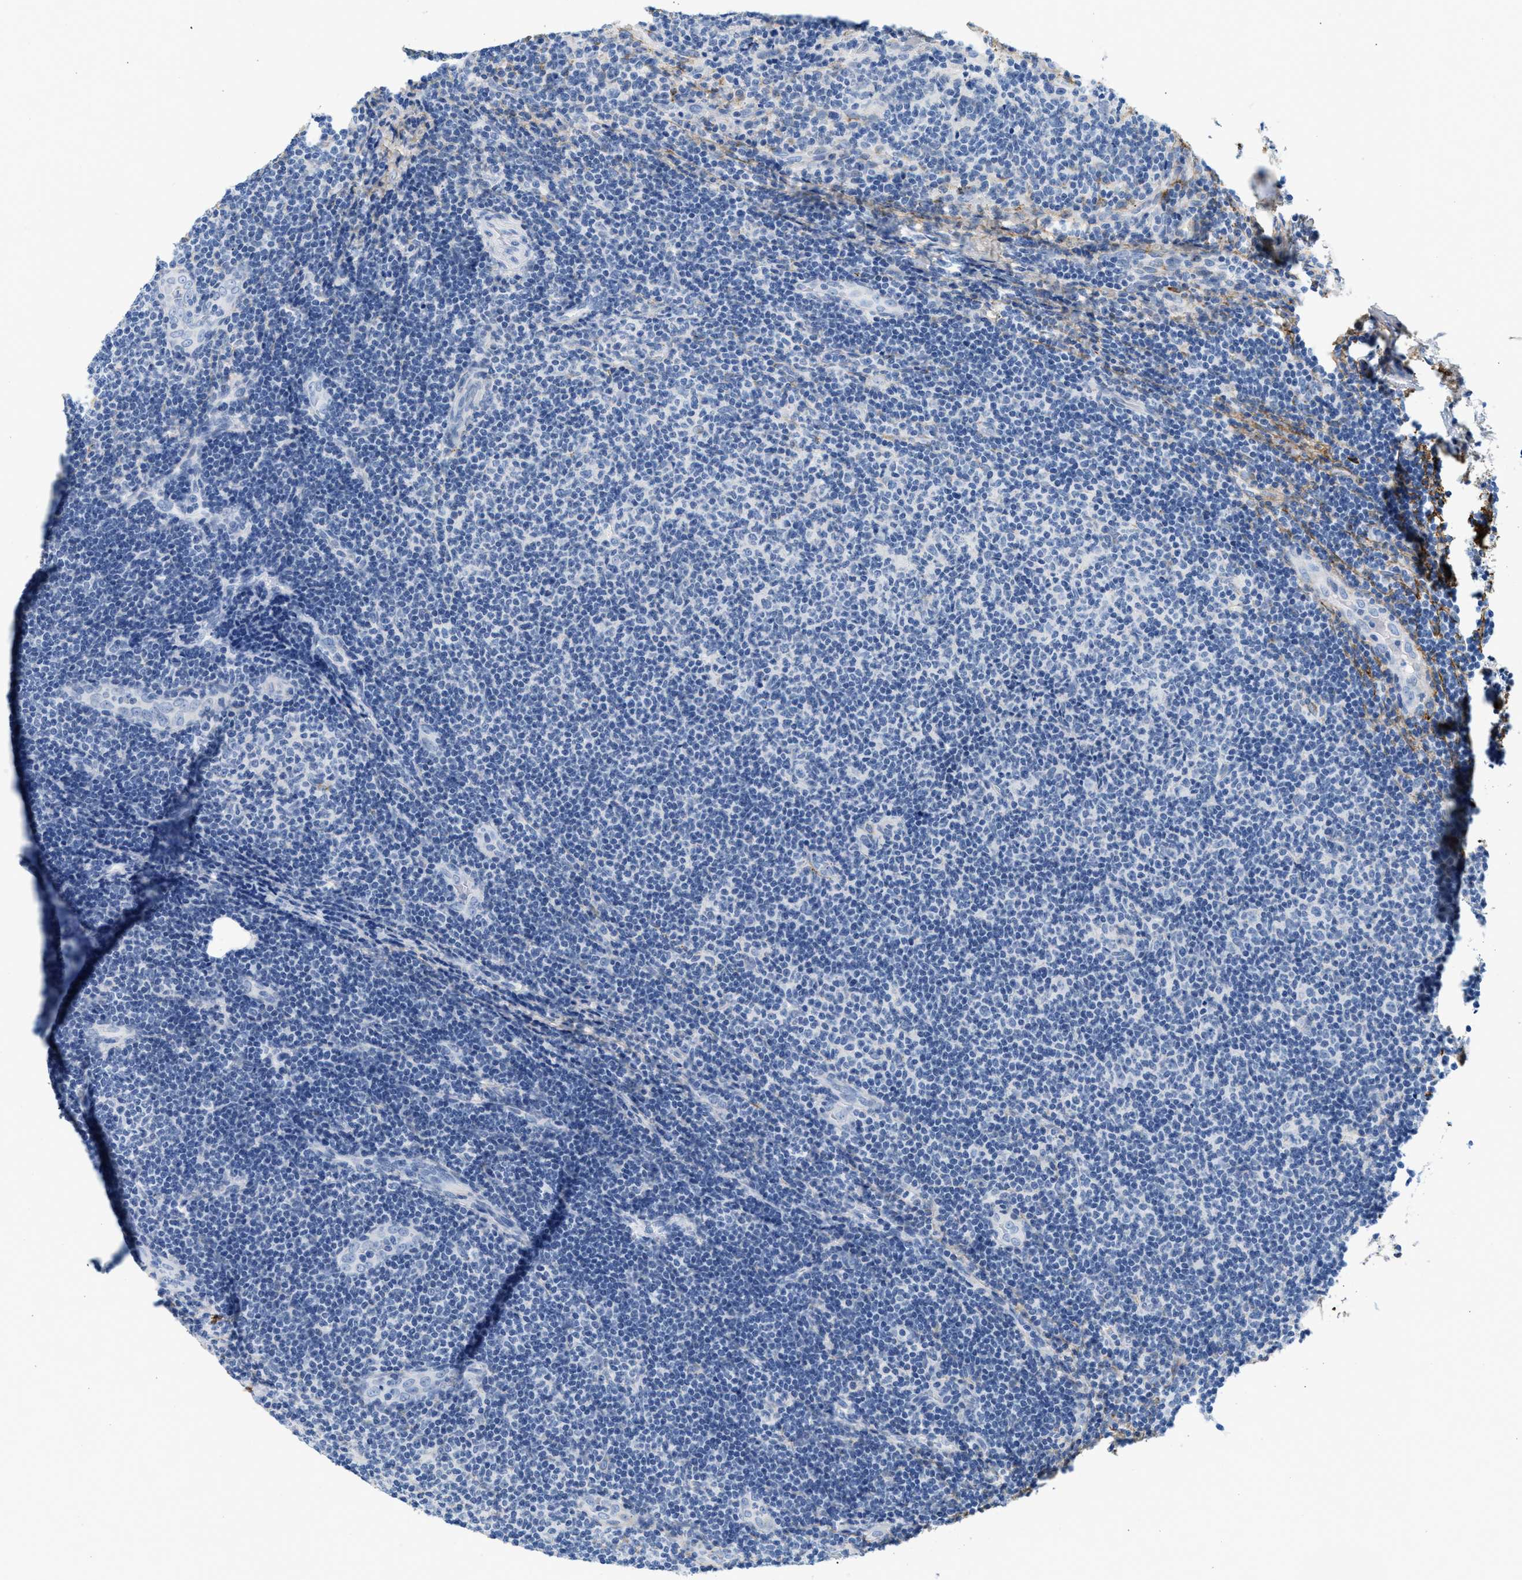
{"staining": {"intensity": "negative", "quantity": "none", "location": "none"}, "tissue": "lymphoma", "cell_type": "Tumor cells", "image_type": "cancer", "snomed": [{"axis": "morphology", "description": "Malignant lymphoma, non-Hodgkin's type, Low grade"}, {"axis": "topography", "description": "Lymph node"}], "caption": "Protein analysis of lymphoma reveals no significant positivity in tumor cells.", "gene": "TNR", "patient": {"sex": "male", "age": 83}}